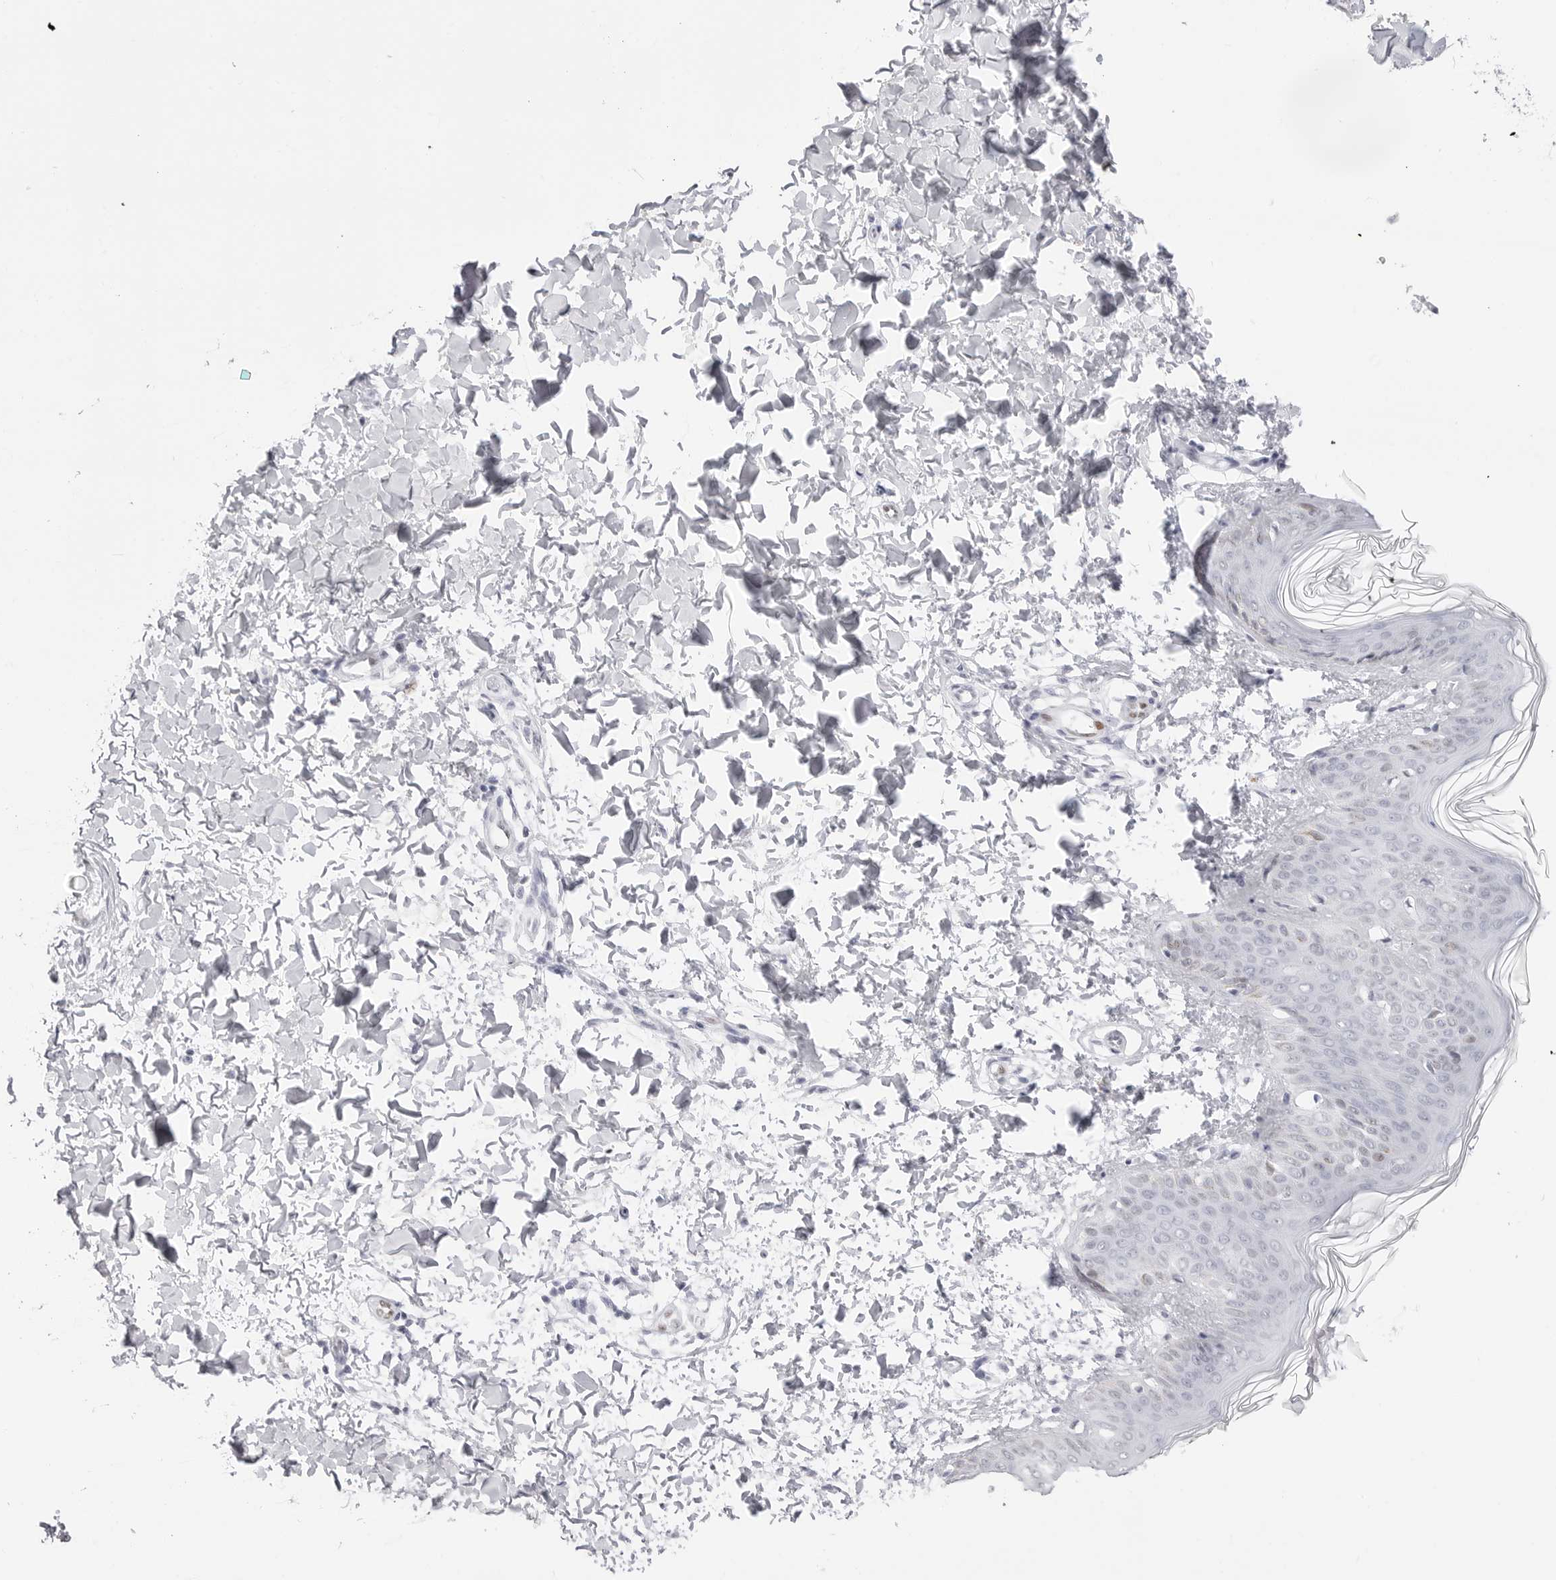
{"staining": {"intensity": "negative", "quantity": "none", "location": "none"}, "tissue": "skin", "cell_type": "Fibroblasts", "image_type": "normal", "snomed": [{"axis": "morphology", "description": "Normal tissue, NOS"}, {"axis": "topography", "description": "Skin"}], "caption": "Immunohistochemistry photomicrograph of unremarkable human skin stained for a protein (brown), which demonstrates no expression in fibroblasts.", "gene": "NASP", "patient": {"sex": "female", "age": 17}}